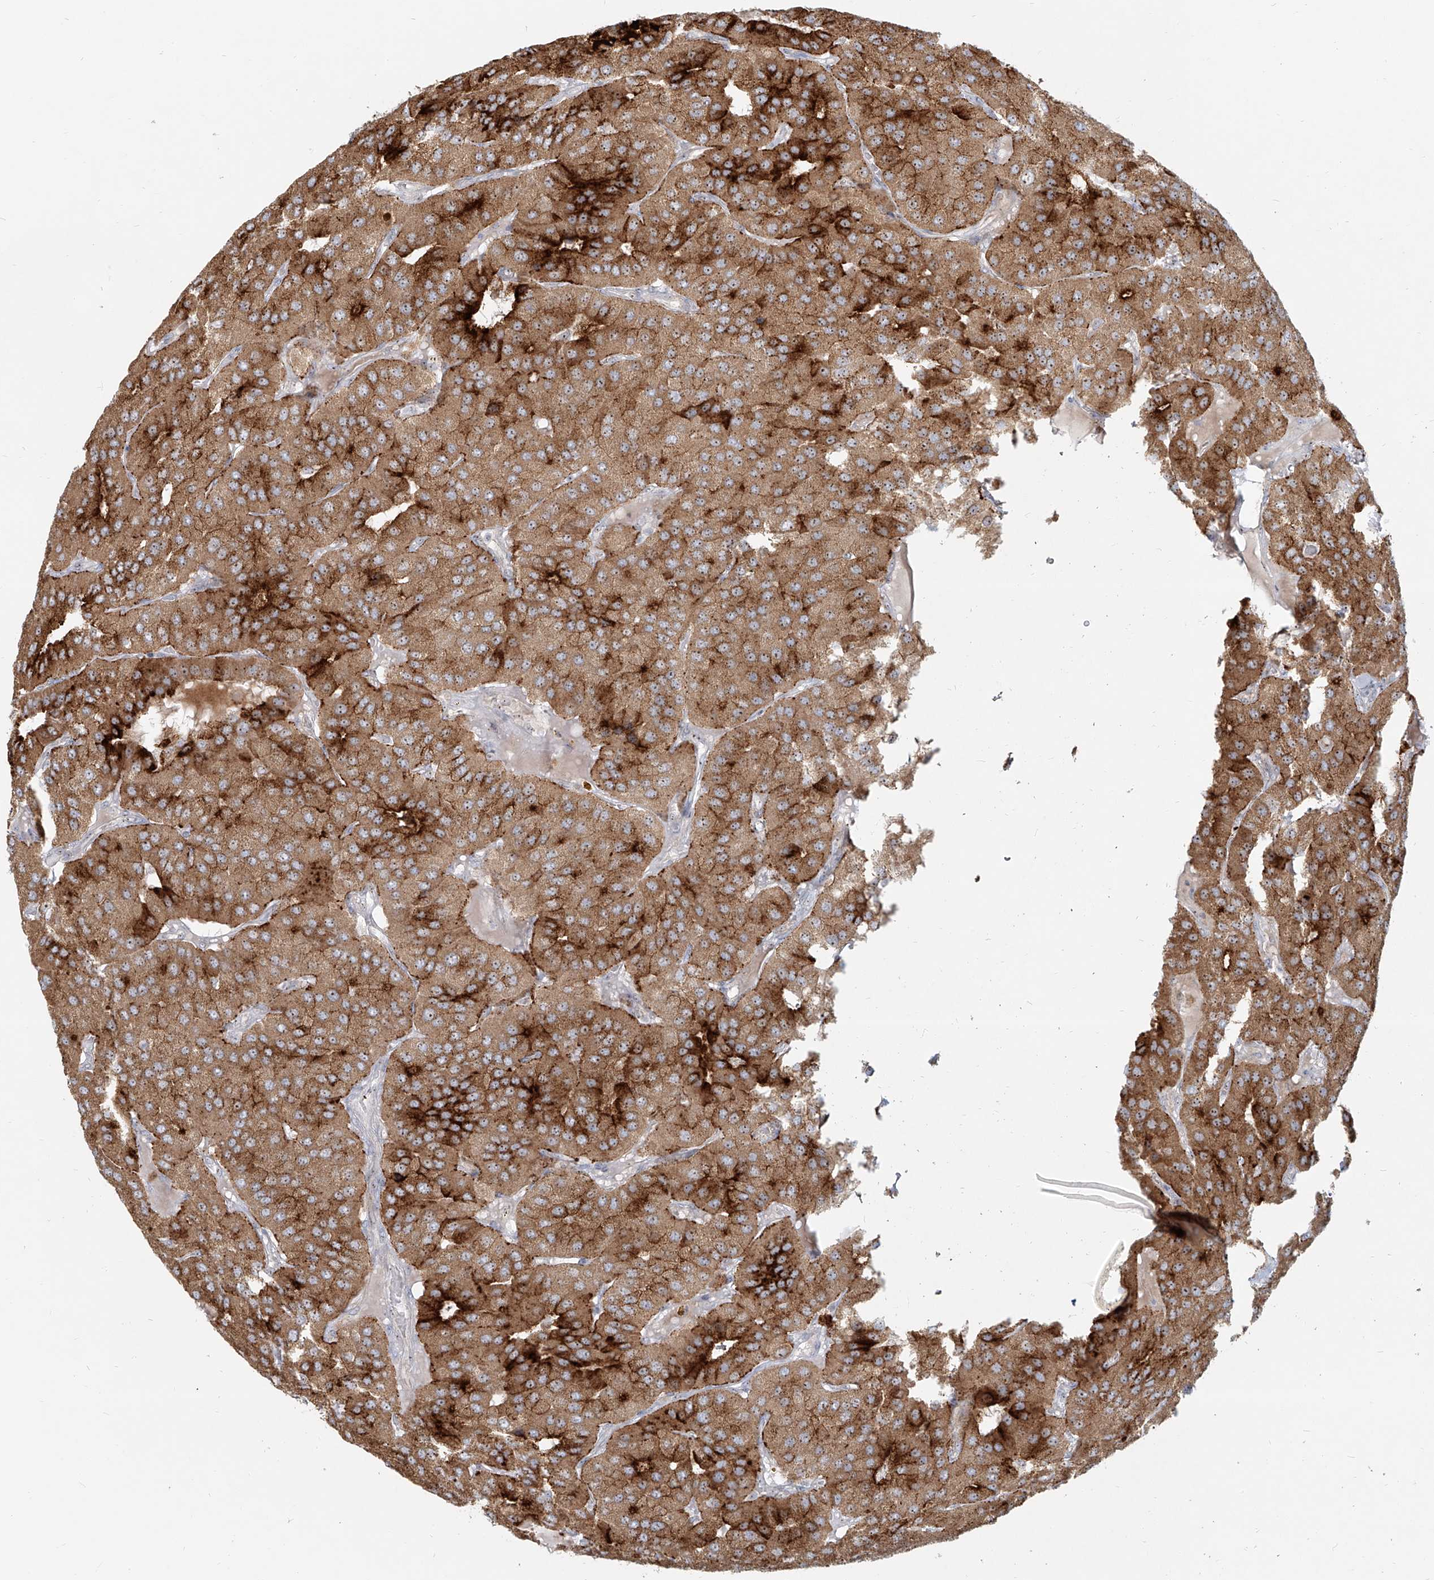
{"staining": {"intensity": "strong", "quantity": ">75%", "location": "cytoplasmic/membranous"}, "tissue": "parathyroid gland", "cell_type": "Glandular cells", "image_type": "normal", "snomed": [{"axis": "morphology", "description": "Normal tissue, NOS"}, {"axis": "morphology", "description": "Adenoma, NOS"}, {"axis": "topography", "description": "Parathyroid gland"}], "caption": "Parathyroid gland stained for a protein shows strong cytoplasmic/membranous positivity in glandular cells. The protein is shown in brown color, while the nuclei are stained blue.", "gene": "BYSL", "patient": {"sex": "female", "age": 86}}